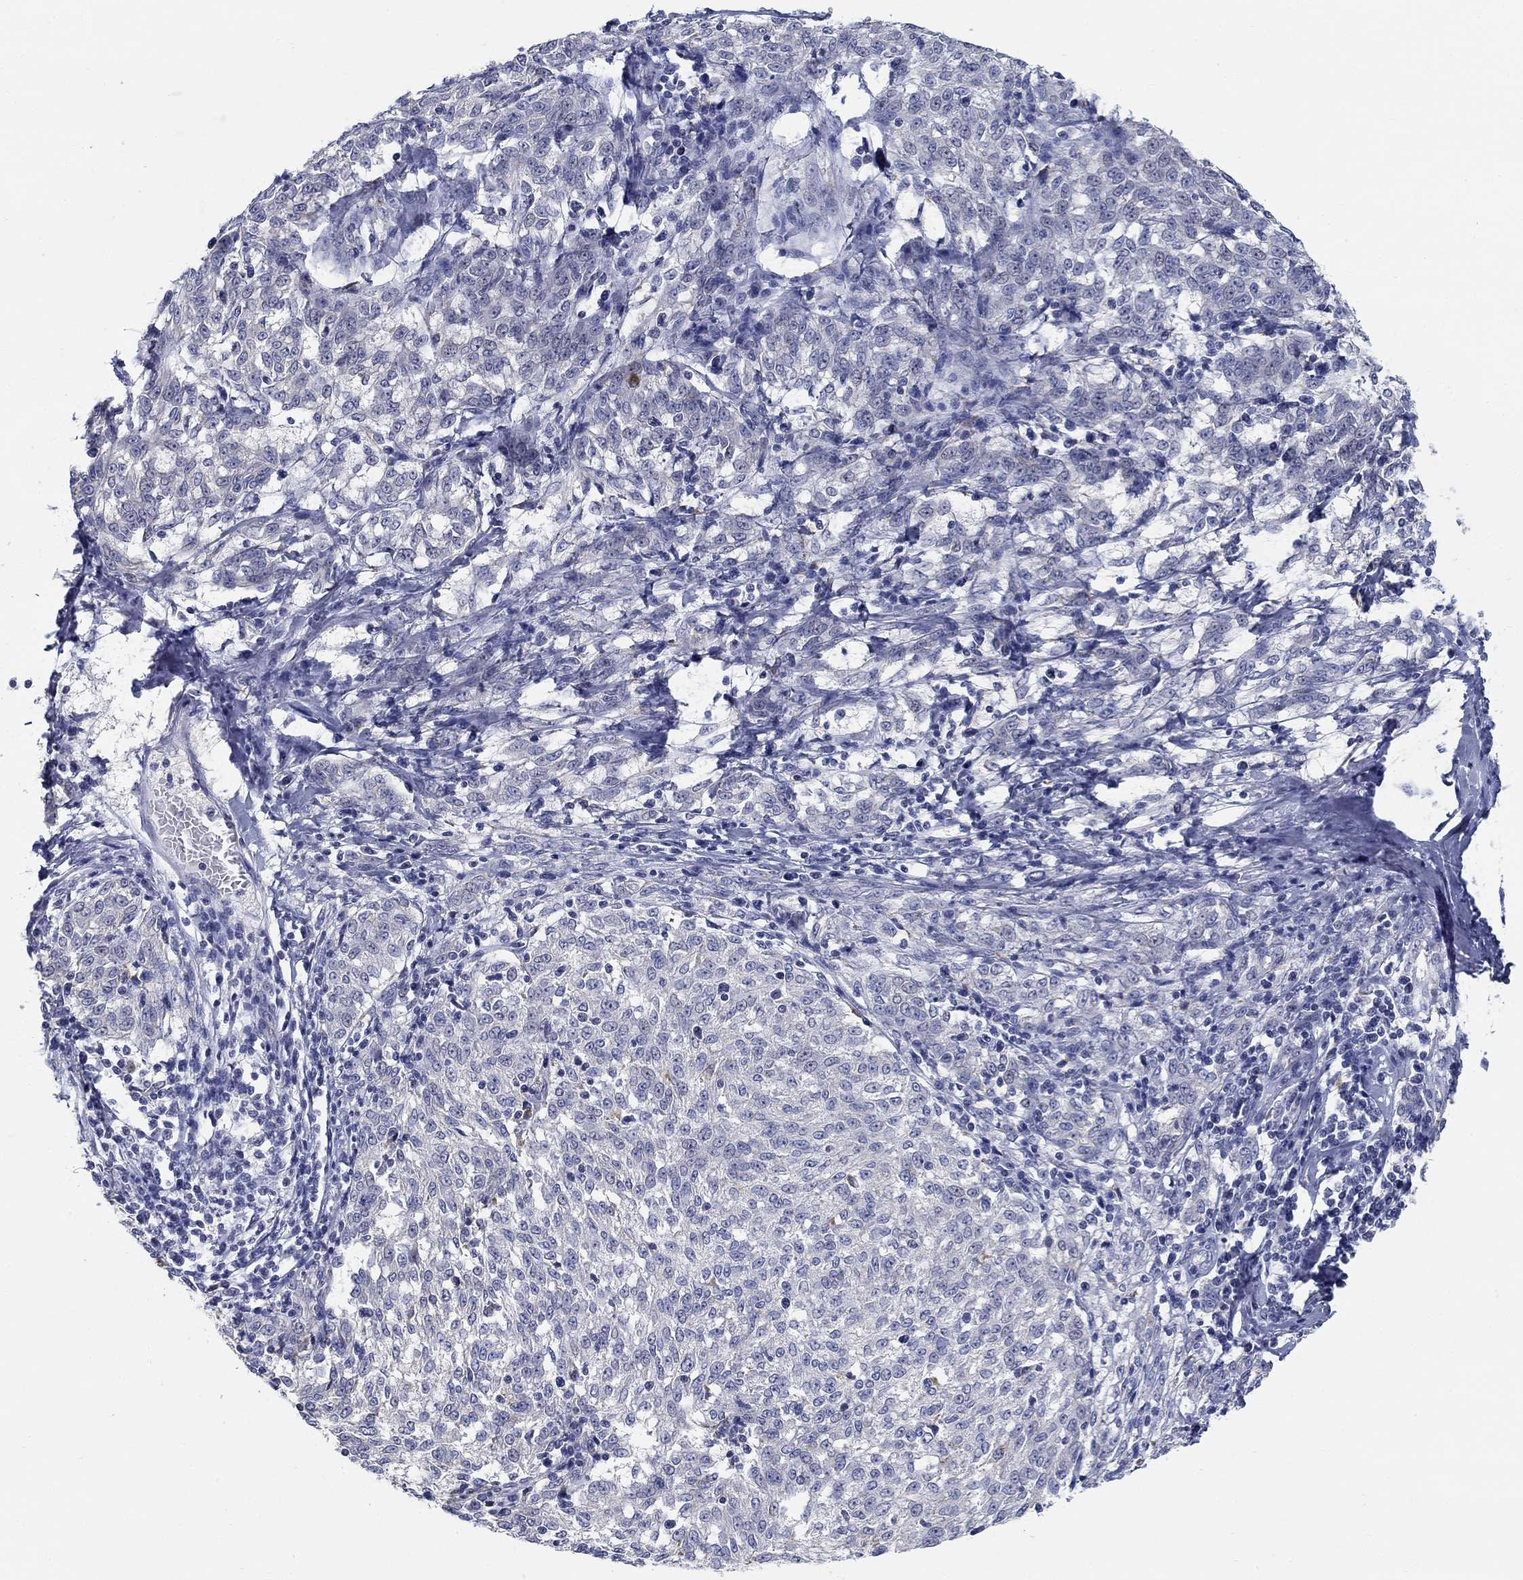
{"staining": {"intensity": "negative", "quantity": "none", "location": "none"}, "tissue": "melanoma", "cell_type": "Tumor cells", "image_type": "cancer", "snomed": [{"axis": "morphology", "description": "Malignant melanoma, NOS"}, {"axis": "topography", "description": "Skin"}], "caption": "DAB immunohistochemical staining of human malignant melanoma exhibits no significant staining in tumor cells. The staining is performed using DAB brown chromogen with nuclei counter-stained in using hematoxylin.", "gene": "SMIM18", "patient": {"sex": "female", "age": 72}}